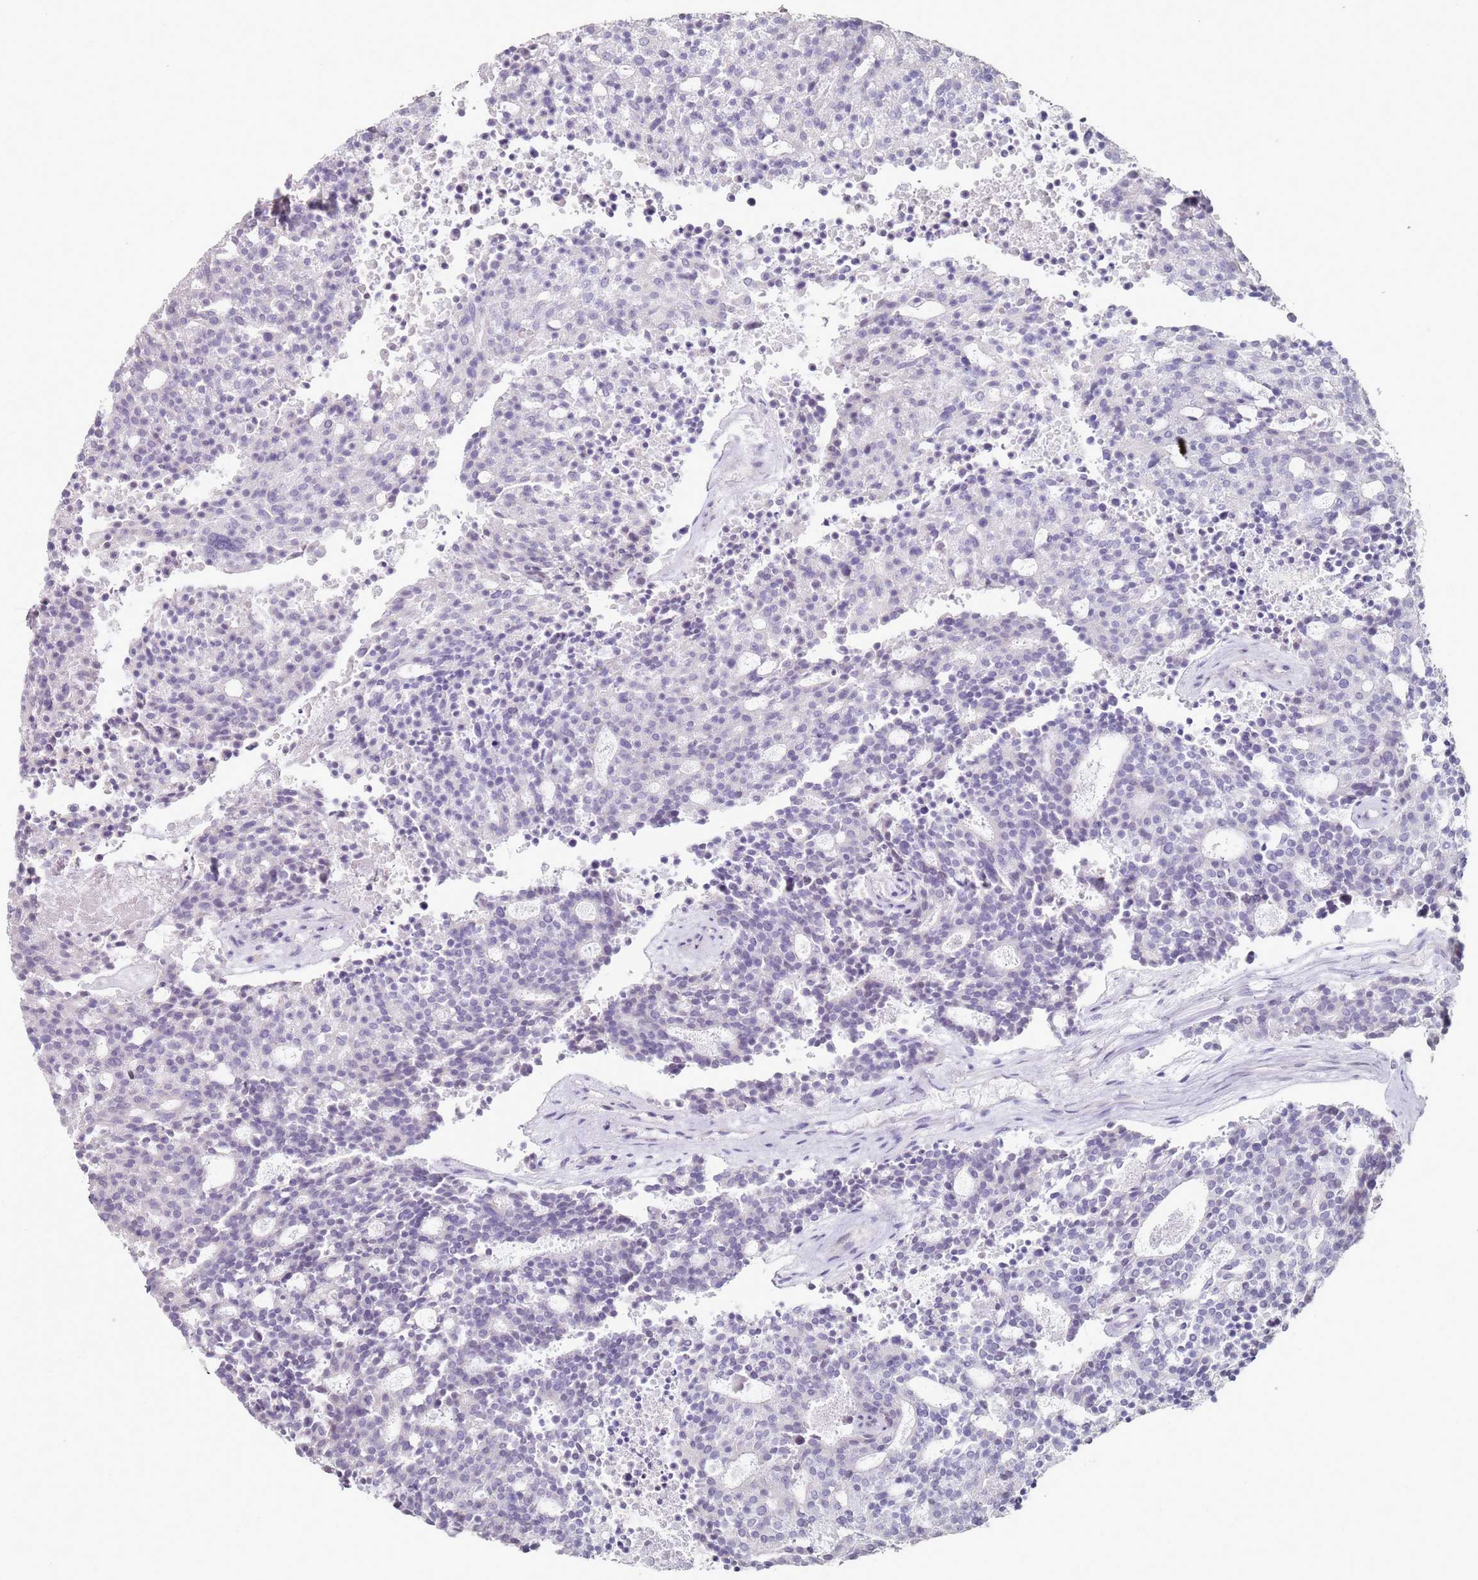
{"staining": {"intensity": "negative", "quantity": "none", "location": "none"}, "tissue": "carcinoid", "cell_type": "Tumor cells", "image_type": "cancer", "snomed": [{"axis": "morphology", "description": "Carcinoid, malignant, NOS"}, {"axis": "topography", "description": "Pancreas"}], "caption": "Tumor cells show no significant staining in malignant carcinoid. (IHC, brightfield microscopy, high magnification).", "gene": "DNAH11", "patient": {"sex": "female", "age": 54}}